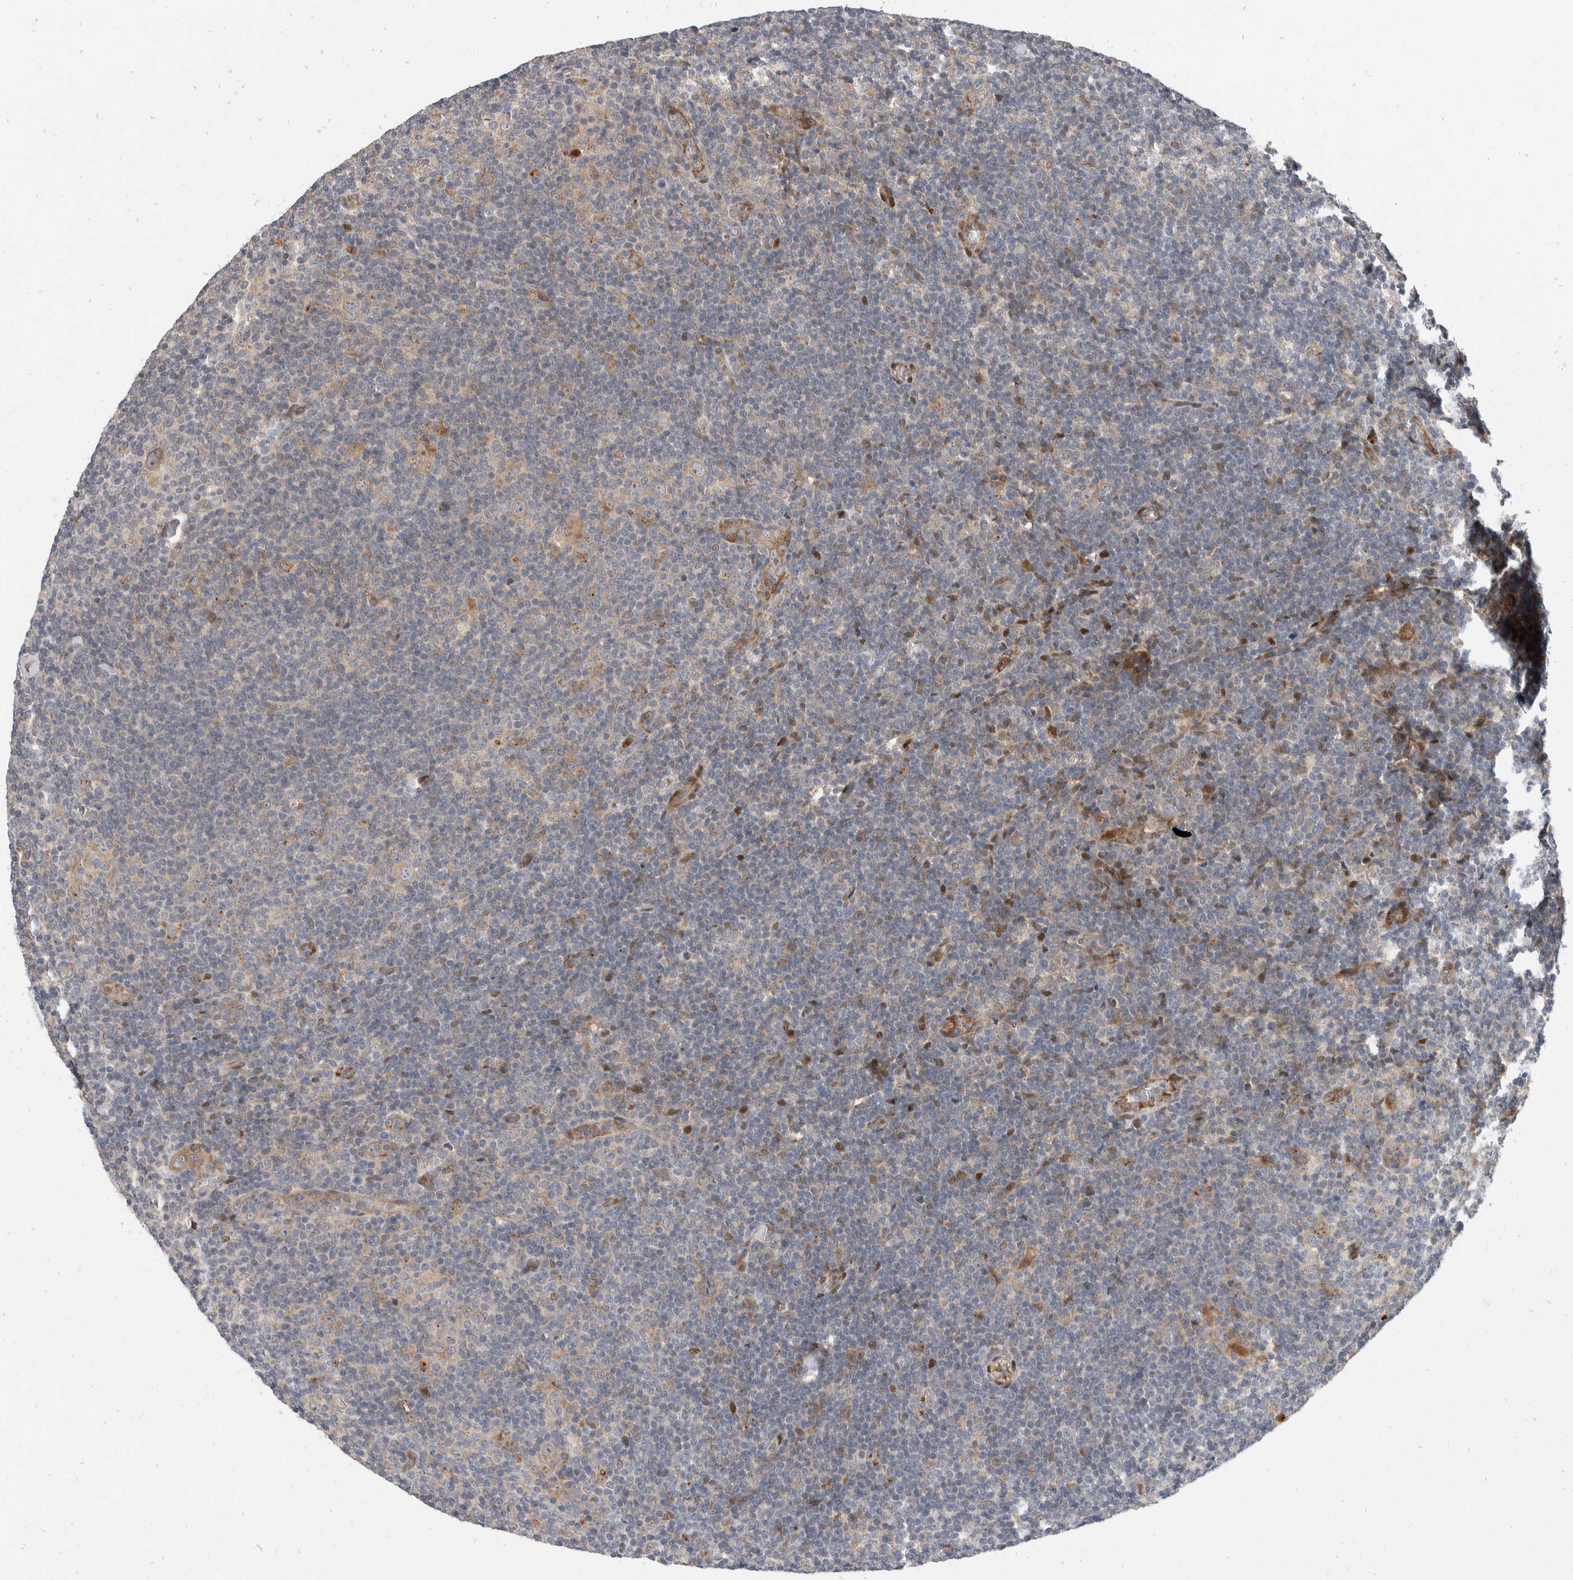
{"staining": {"intensity": "weak", "quantity": ">75%", "location": "cytoplasmic/membranous"}, "tissue": "lymphoma", "cell_type": "Tumor cells", "image_type": "cancer", "snomed": [{"axis": "morphology", "description": "Hodgkin's disease, NOS"}, {"axis": "topography", "description": "Lymph node"}], "caption": "Human Hodgkin's disease stained for a protein (brown) reveals weak cytoplasmic/membranous positive staining in about >75% of tumor cells.", "gene": "ZNF703", "patient": {"sex": "female", "age": 57}}